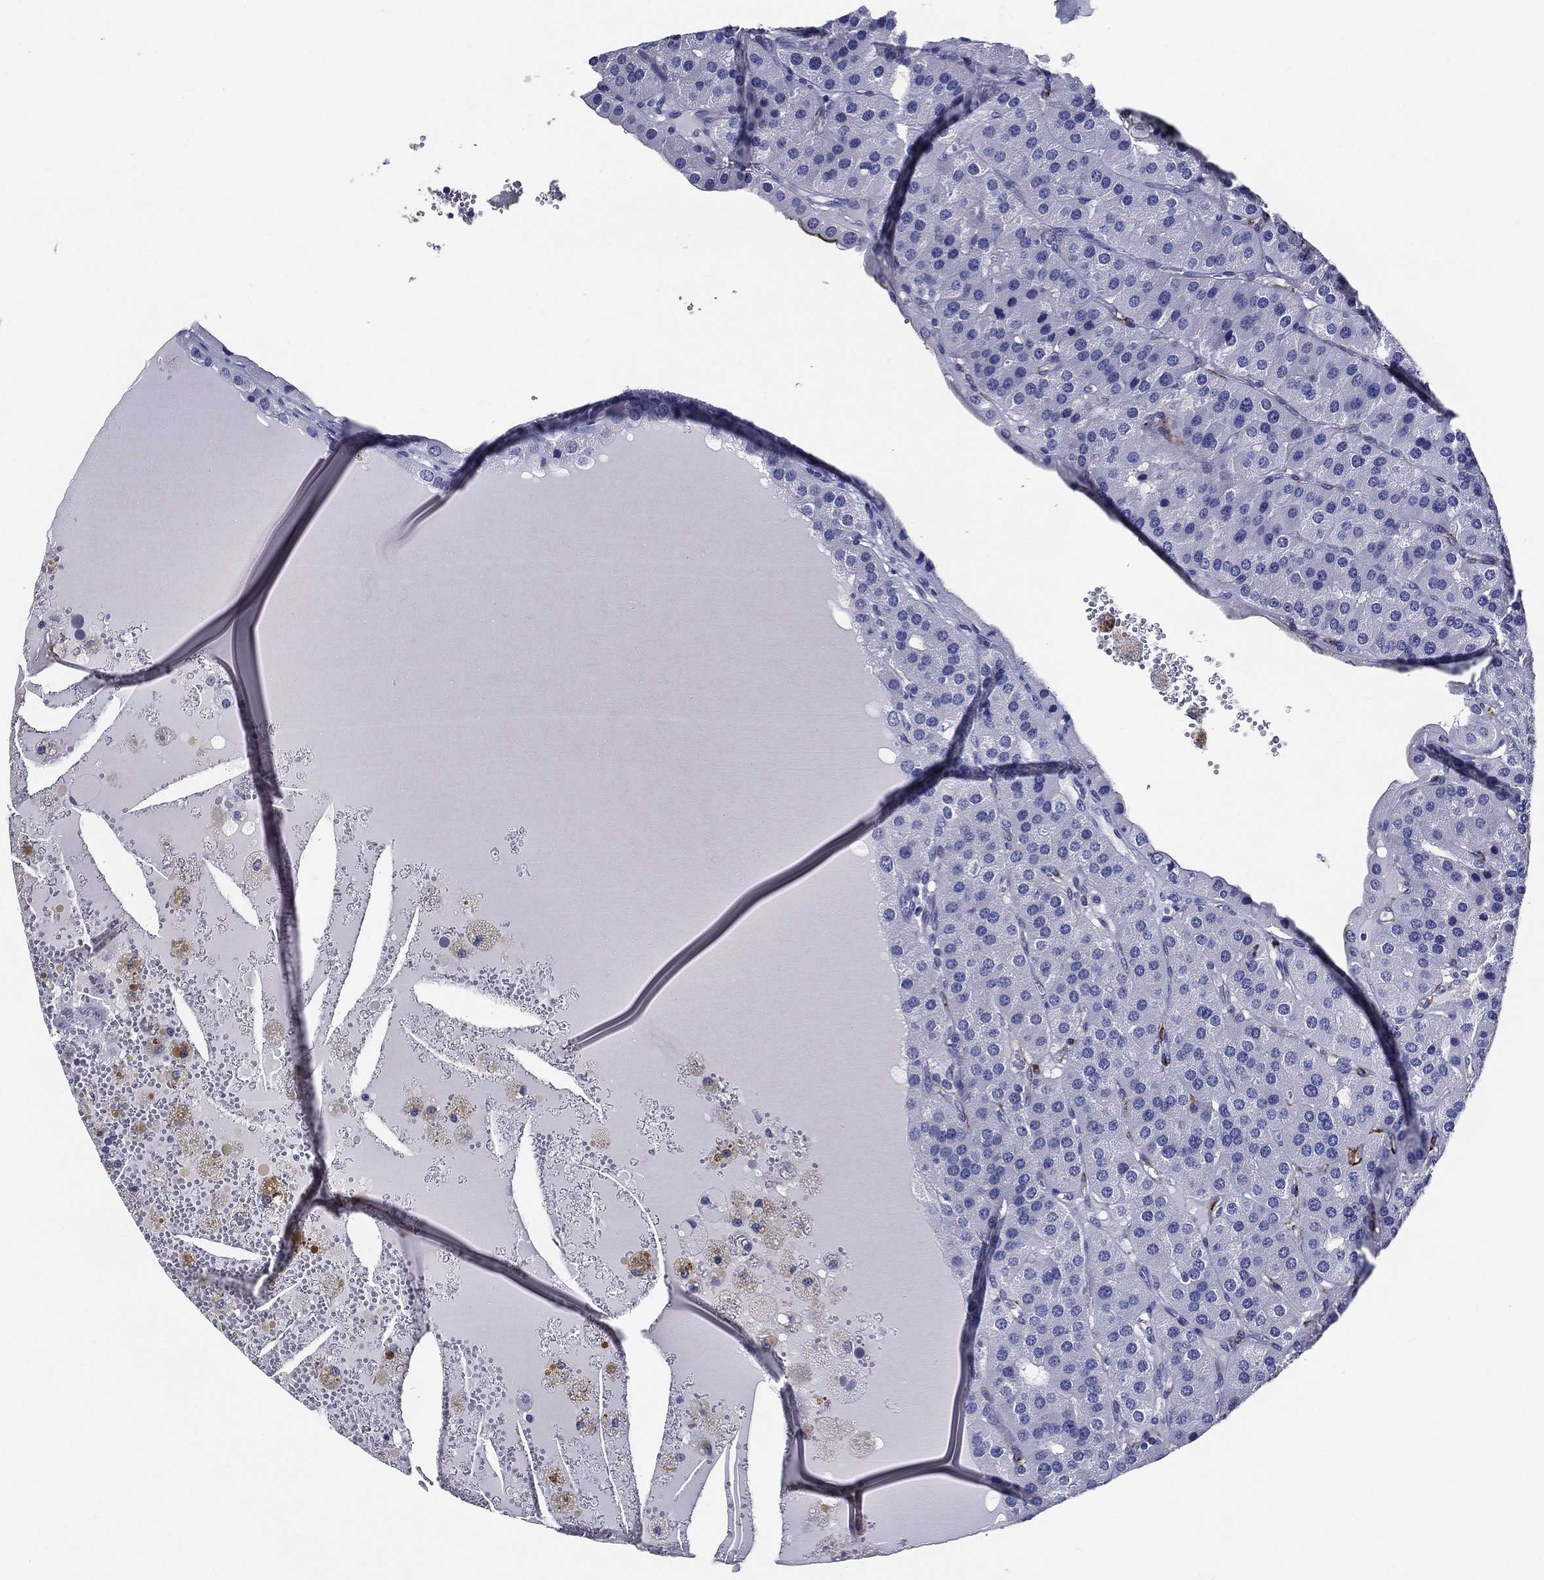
{"staining": {"intensity": "negative", "quantity": "none", "location": "none"}, "tissue": "parathyroid gland", "cell_type": "Glandular cells", "image_type": "normal", "snomed": [{"axis": "morphology", "description": "Normal tissue, NOS"}, {"axis": "morphology", "description": "Adenoma, NOS"}, {"axis": "topography", "description": "Parathyroid gland"}], "caption": "Parathyroid gland stained for a protein using IHC shows no positivity glandular cells.", "gene": "ACE2", "patient": {"sex": "female", "age": 86}}